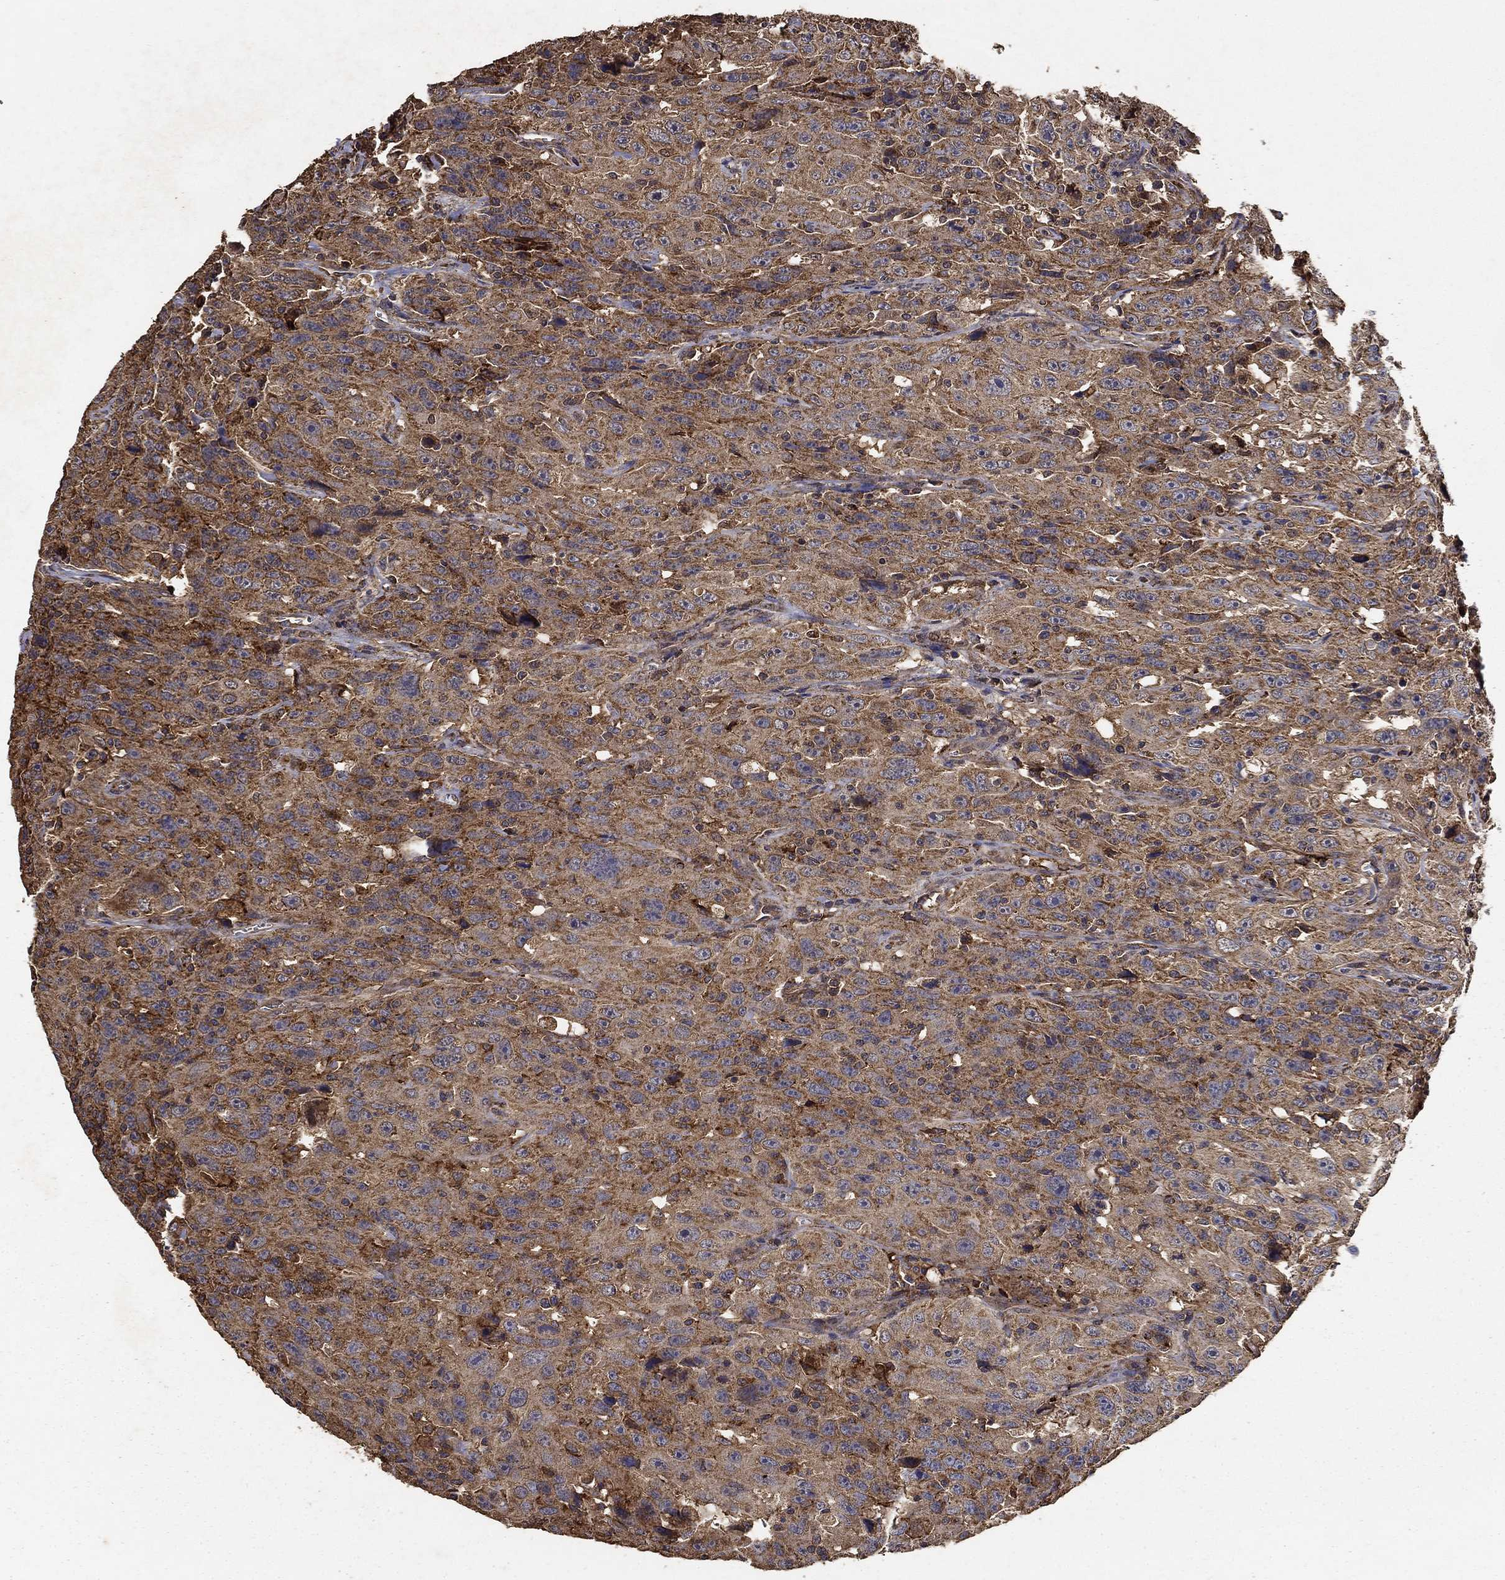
{"staining": {"intensity": "moderate", "quantity": ">75%", "location": "cytoplasmic/membranous"}, "tissue": "urothelial cancer", "cell_type": "Tumor cells", "image_type": "cancer", "snomed": [{"axis": "morphology", "description": "Urothelial carcinoma, NOS"}, {"axis": "morphology", "description": "Urothelial carcinoma, High grade"}, {"axis": "topography", "description": "Urinary bladder"}], "caption": "Brown immunohistochemical staining in urothelial cancer reveals moderate cytoplasmic/membranous expression in about >75% of tumor cells. (DAB IHC with brightfield microscopy, high magnification).", "gene": "IFRD1", "patient": {"sex": "female", "age": 73}}